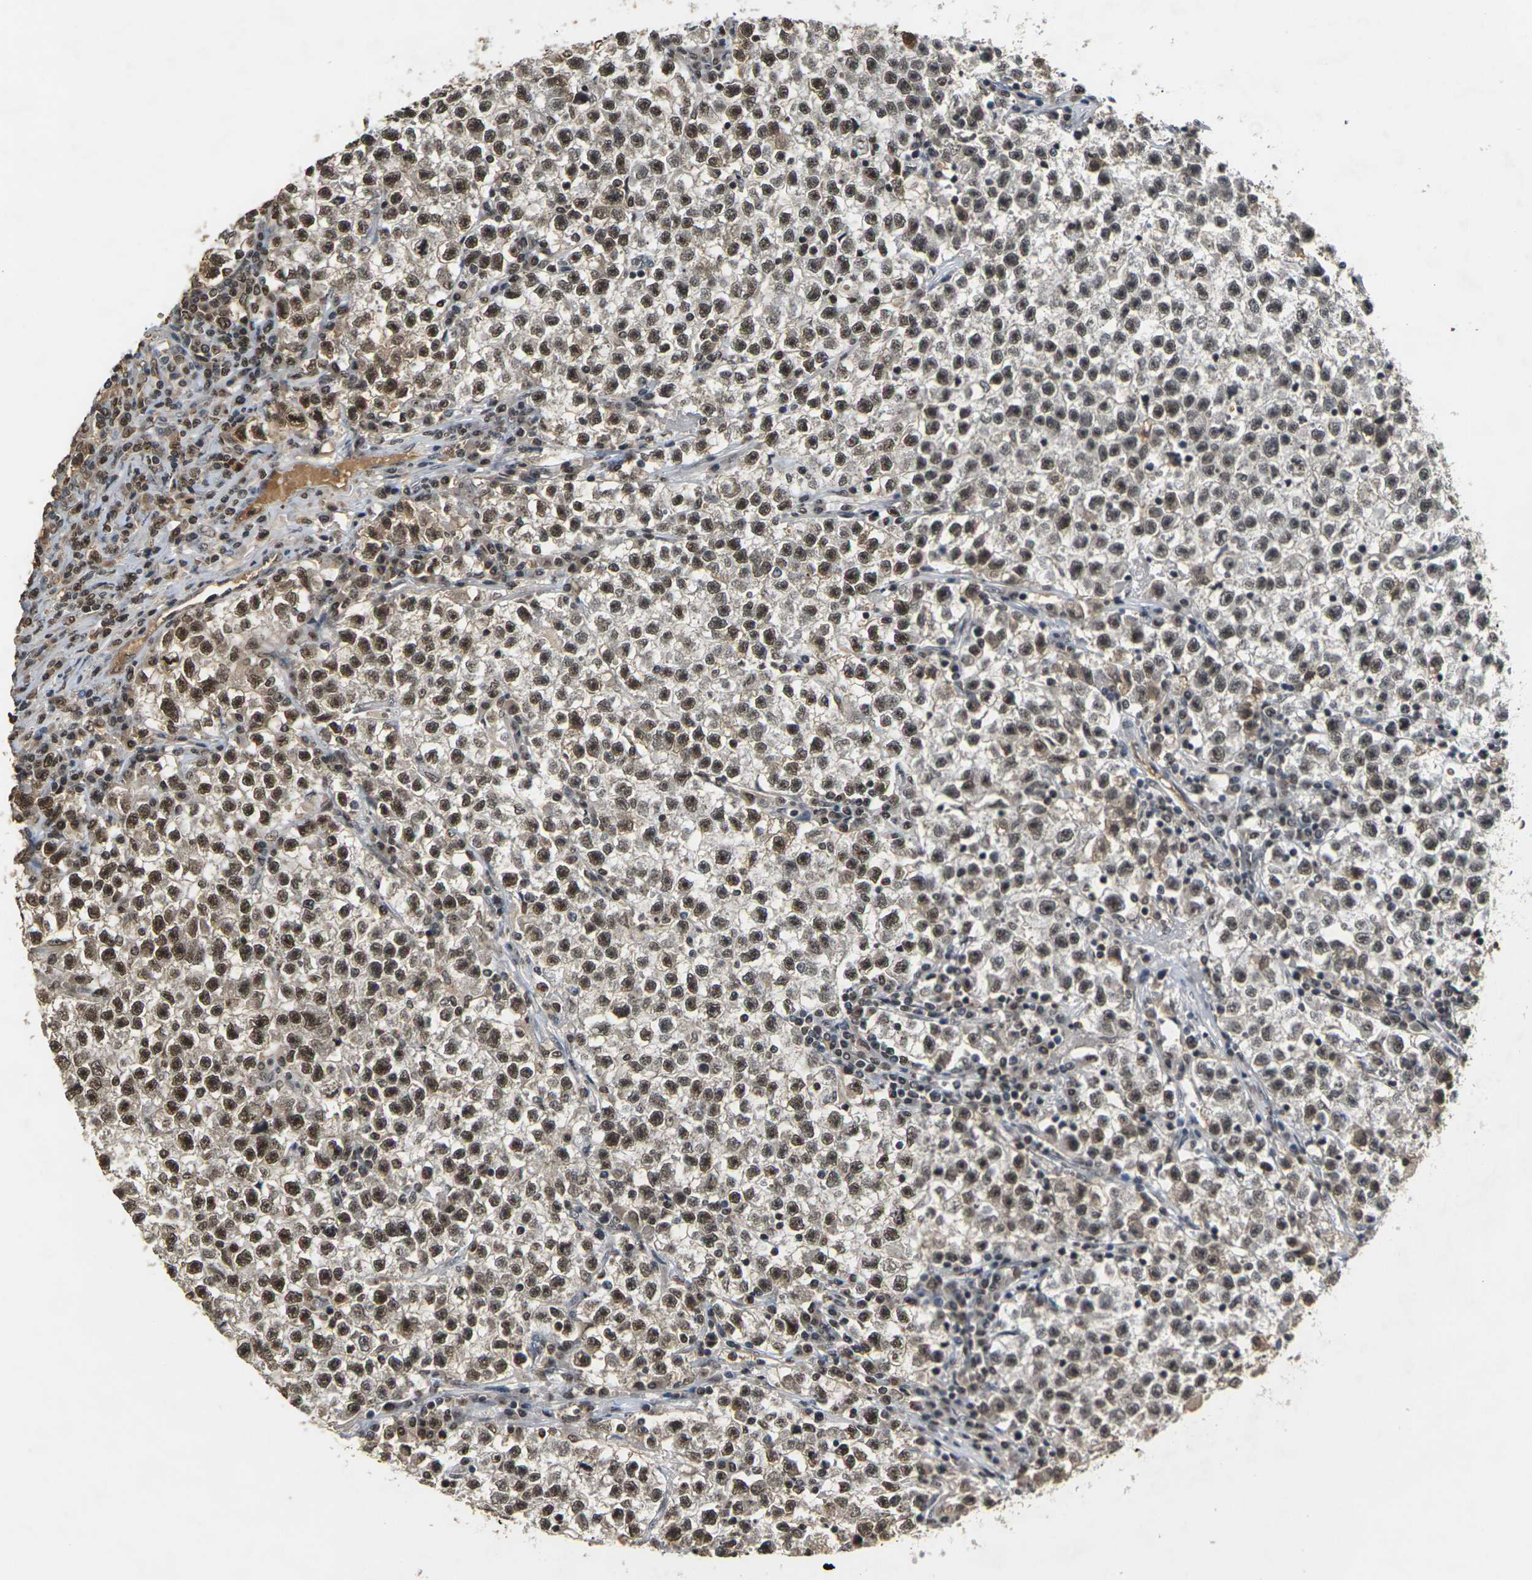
{"staining": {"intensity": "strong", "quantity": ">75%", "location": "nuclear"}, "tissue": "testis cancer", "cell_type": "Tumor cells", "image_type": "cancer", "snomed": [{"axis": "morphology", "description": "Seminoma, NOS"}, {"axis": "topography", "description": "Testis"}], "caption": "The image shows staining of seminoma (testis), revealing strong nuclear protein staining (brown color) within tumor cells.", "gene": "NELFA", "patient": {"sex": "male", "age": 22}}